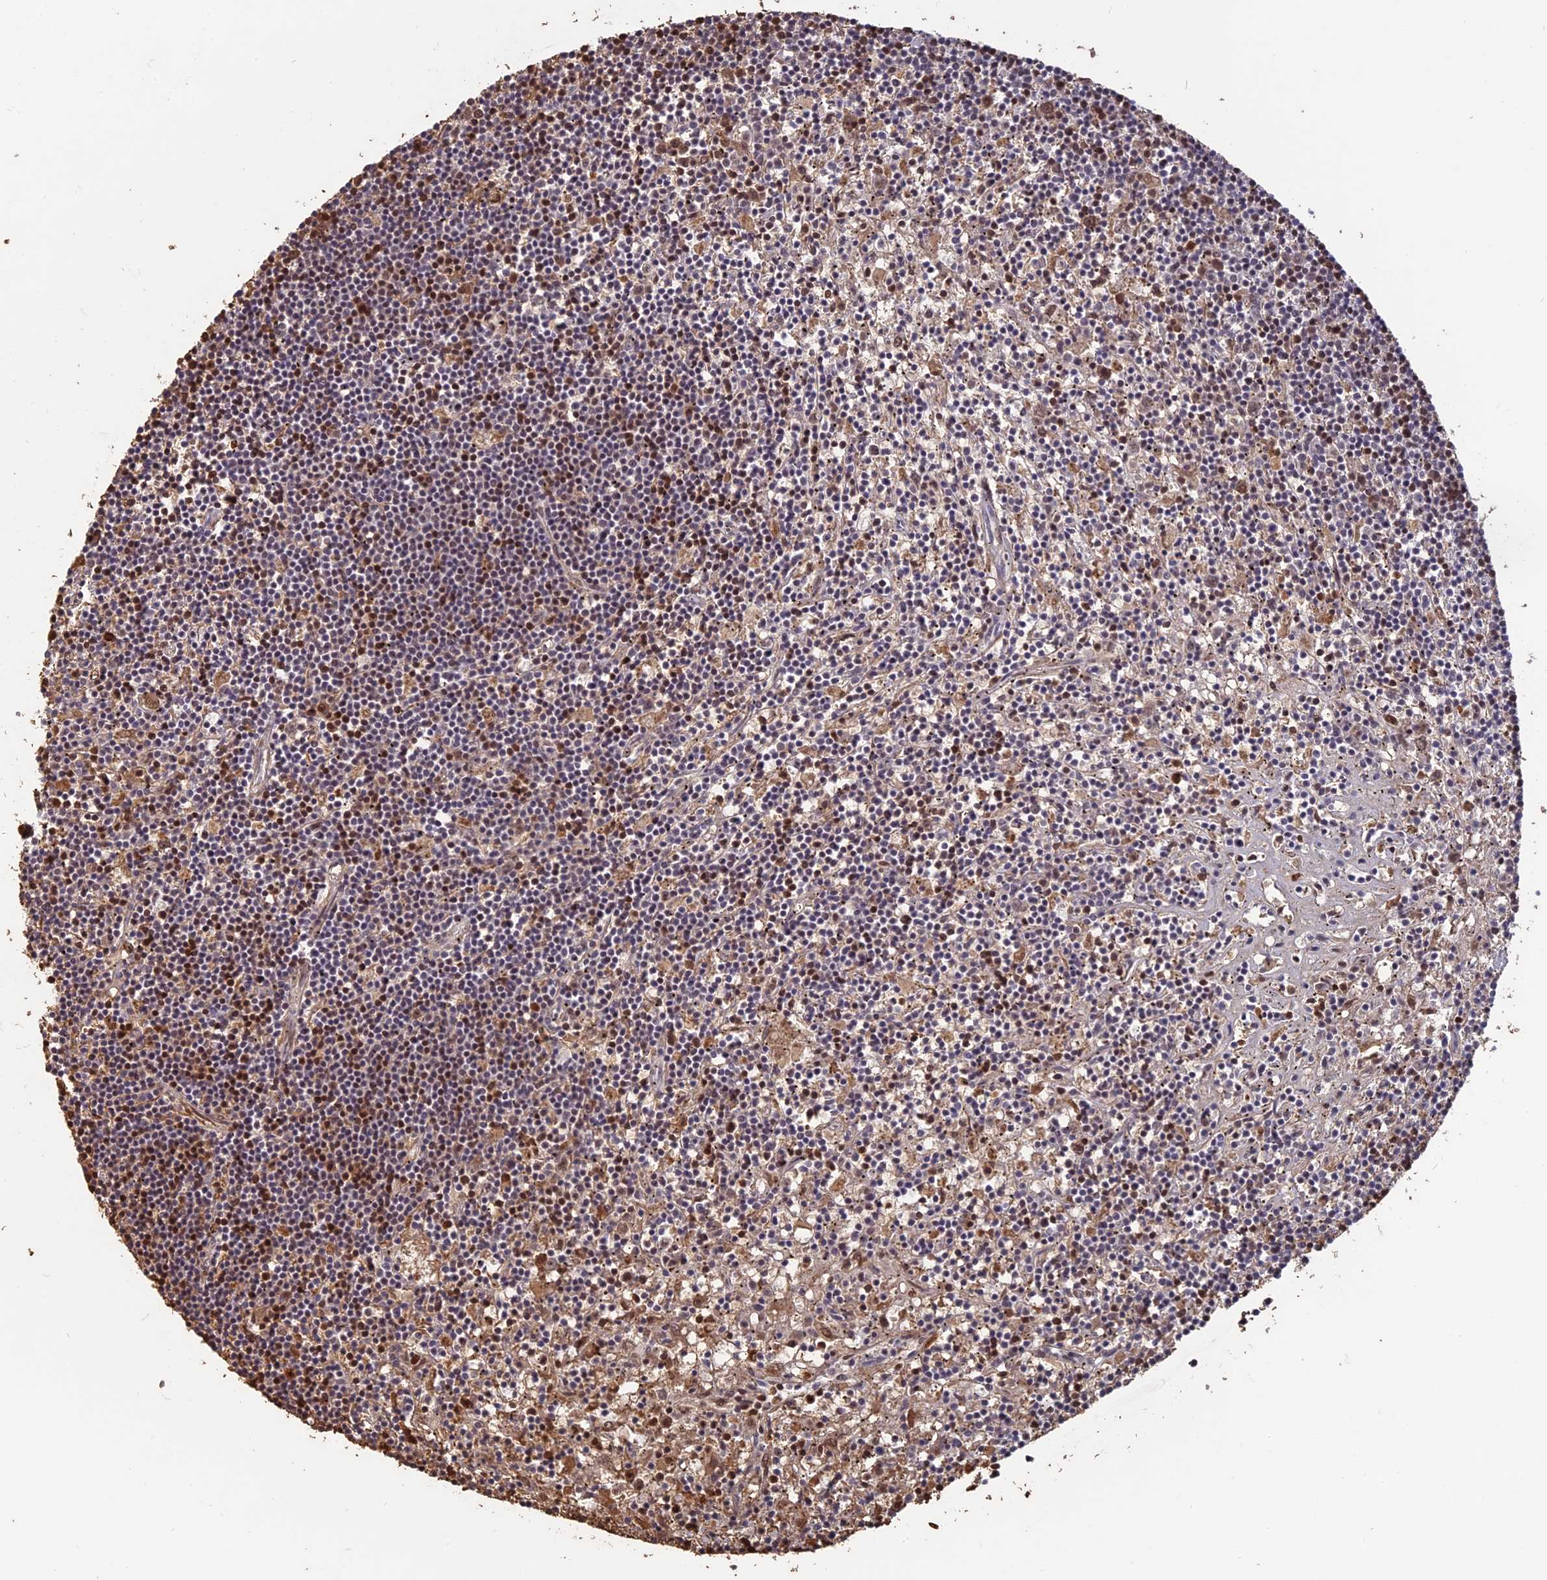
{"staining": {"intensity": "moderate", "quantity": "<25%", "location": "nuclear"}, "tissue": "lymphoma", "cell_type": "Tumor cells", "image_type": "cancer", "snomed": [{"axis": "morphology", "description": "Malignant lymphoma, non-Hodgkin's type, Low grade"}, {"axis": "topography", "description": "Spleen"}], "caption": "Protein expression by immunohistochemistry (IHC) shows moderate nuclear expression in about <25% of tumor cells in lymphoma.", "gene": "MFAP1", "patient": {"sex": "male", "age": 76}}